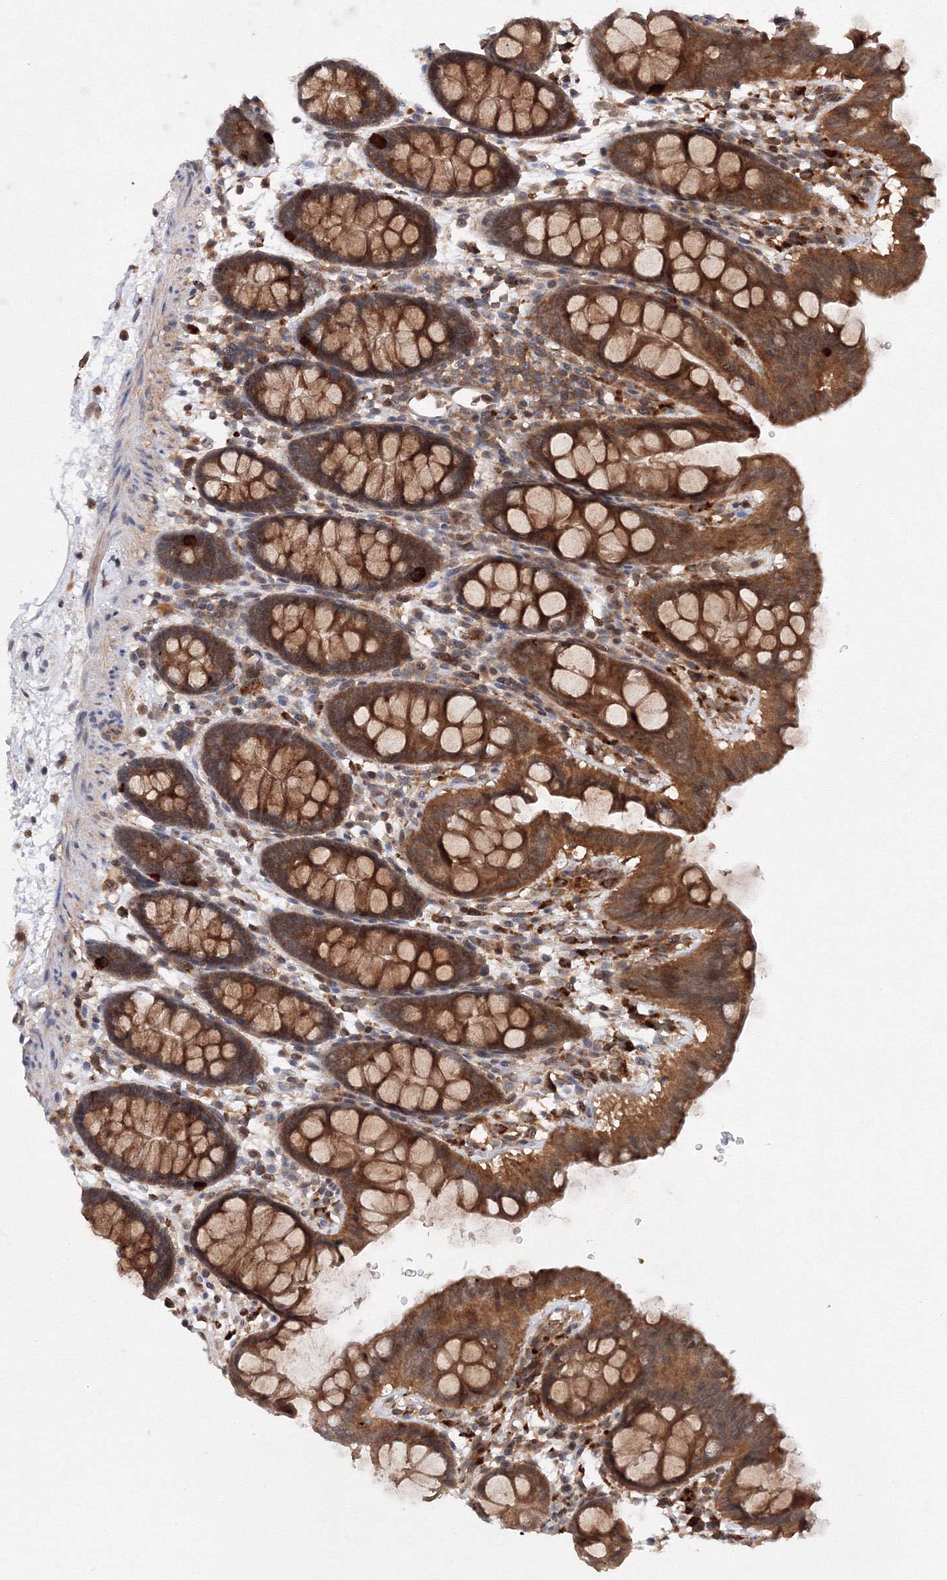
{"staining": {"intensity": "moderate", "quantity": ">75%", "location": "cytoplasmic/membranous"}, "tissue": "colon", "cell_type": "Endothelial cells", "image_type": "normal", "snomed": [{"axis": "morphology", "description": "Normal tissue, NOS"}, {"axis": "topography", "description": "Colon"}], "caption": "The photomicrograph displays staining of benign colon, revealing moderate cytoplasmic/membranous protein staining (brown color) within endothelial cells.", "gene": "DCTD", "patient": {"sex": "male", "age": 75}}